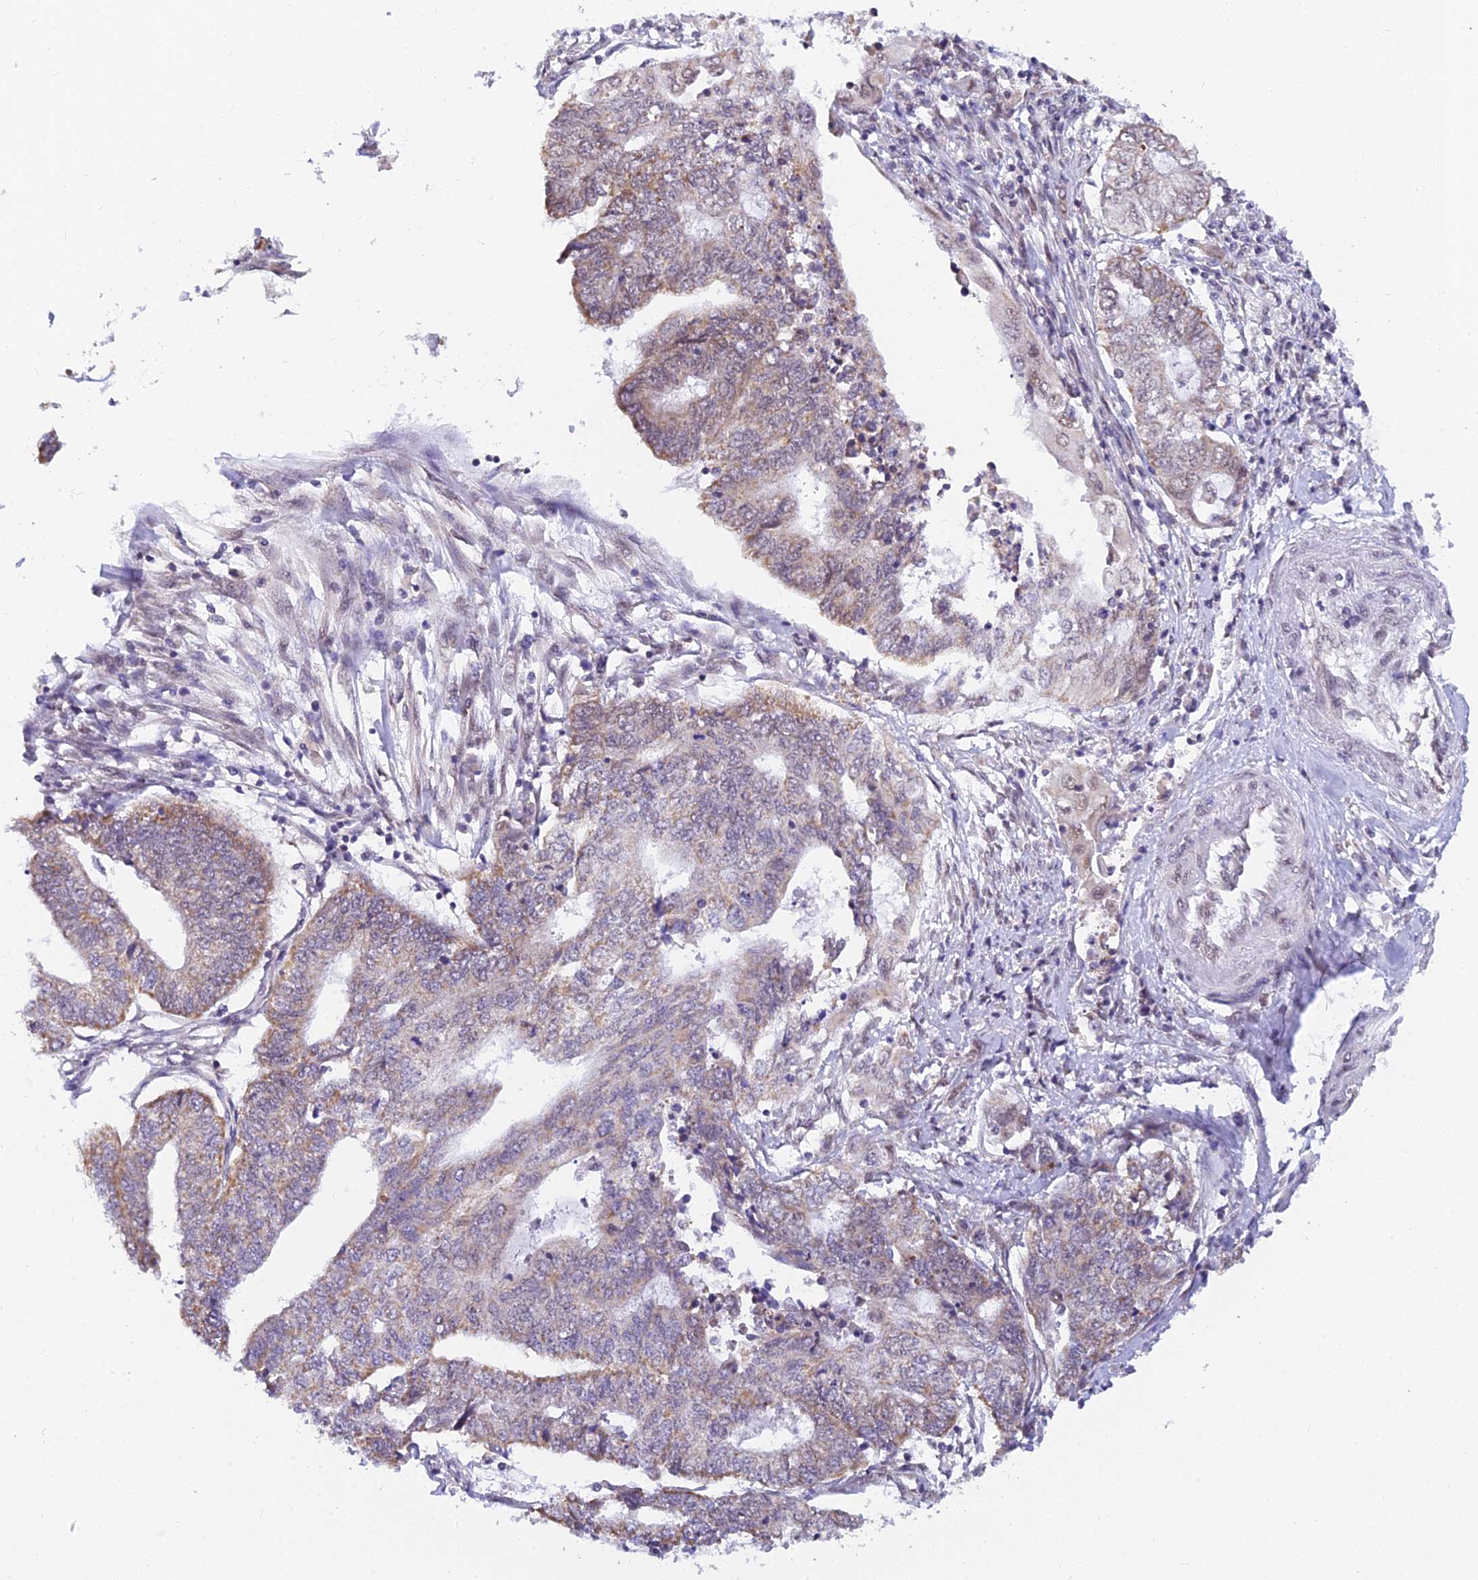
{"staining": {"intensity": "weak", "quantity": "25%-75%", "location": "cytoplasmic/membranous"}, "tissue": "endometrial cancer", "cell_type": "Tumor cells", "image_type": "cancer", "snomed": [{"axis": "morphology", "description": "Adenocarcinoma, NOS"}, {"axis": "topography", "description": "Uterus"}, {"axis": "topography", "description": "Endometrium"}], "caption": "The histopathology image demonstrates staining of adenocarcinoma (endometrial), revealing weak cytoplasmic/membranous protein expression (brown color) within tumor cells.", "gene": "C2orf49", "patient": {"sex": "female", "age": 70}}